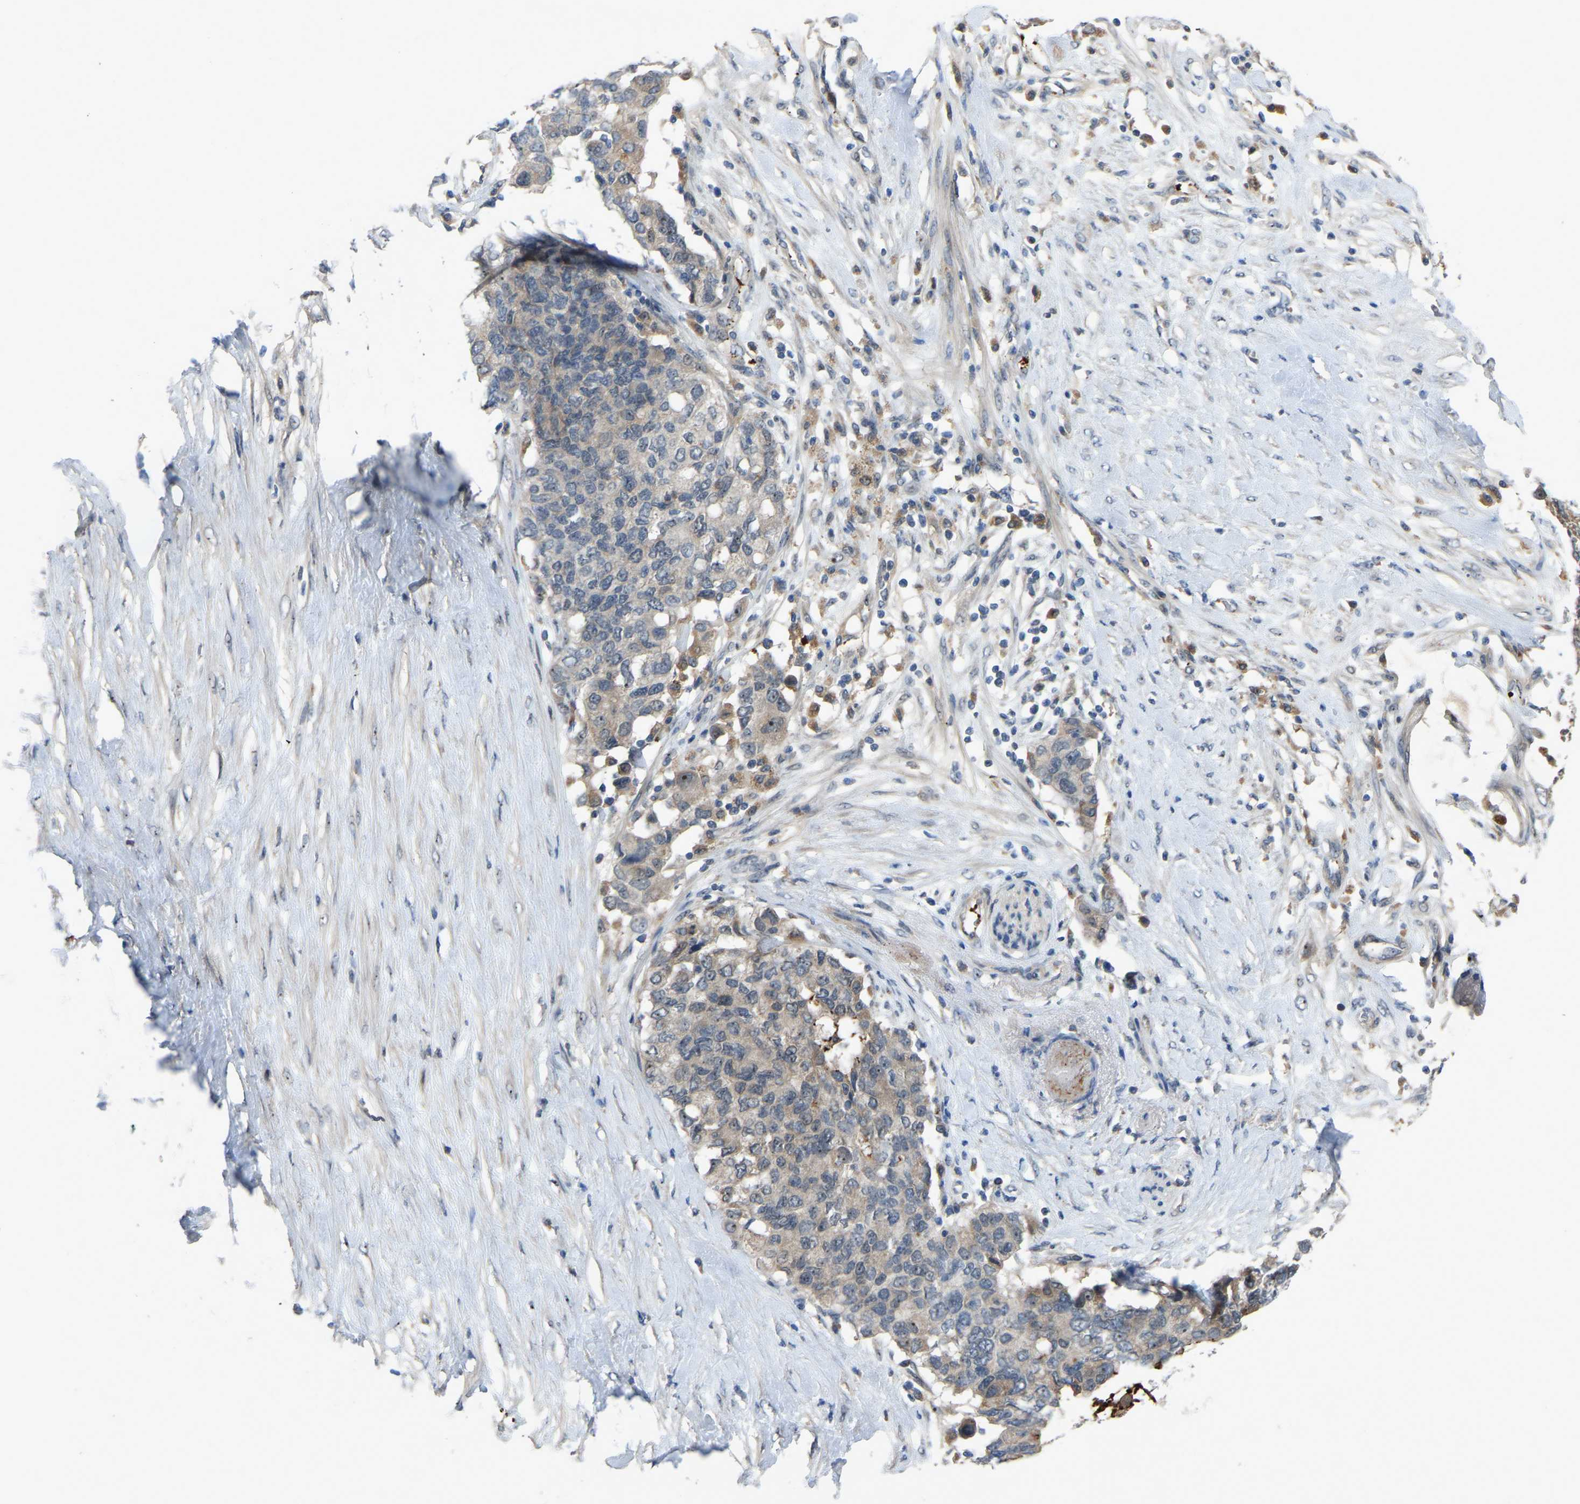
{"staining": {"intensity": "weak", "quantity": "25%-75%", "location": "cytoplasmic/membranous"}, "tissue": "pancreatic cancer", "cell_type": "Tumor cells", "image_type": "cancer", "snomed": [{"axis": "morphology", "description": "Adenocarcinoma, NOS"}, {"axis": "topography", "description": "Pancreas"}], "caption": "Pancreatic adenocarcinoma stained with a protein marker displays weak staining in tumor cells.", "gene": "FHIT", "patient": {"sex": "female", "age": 56}}